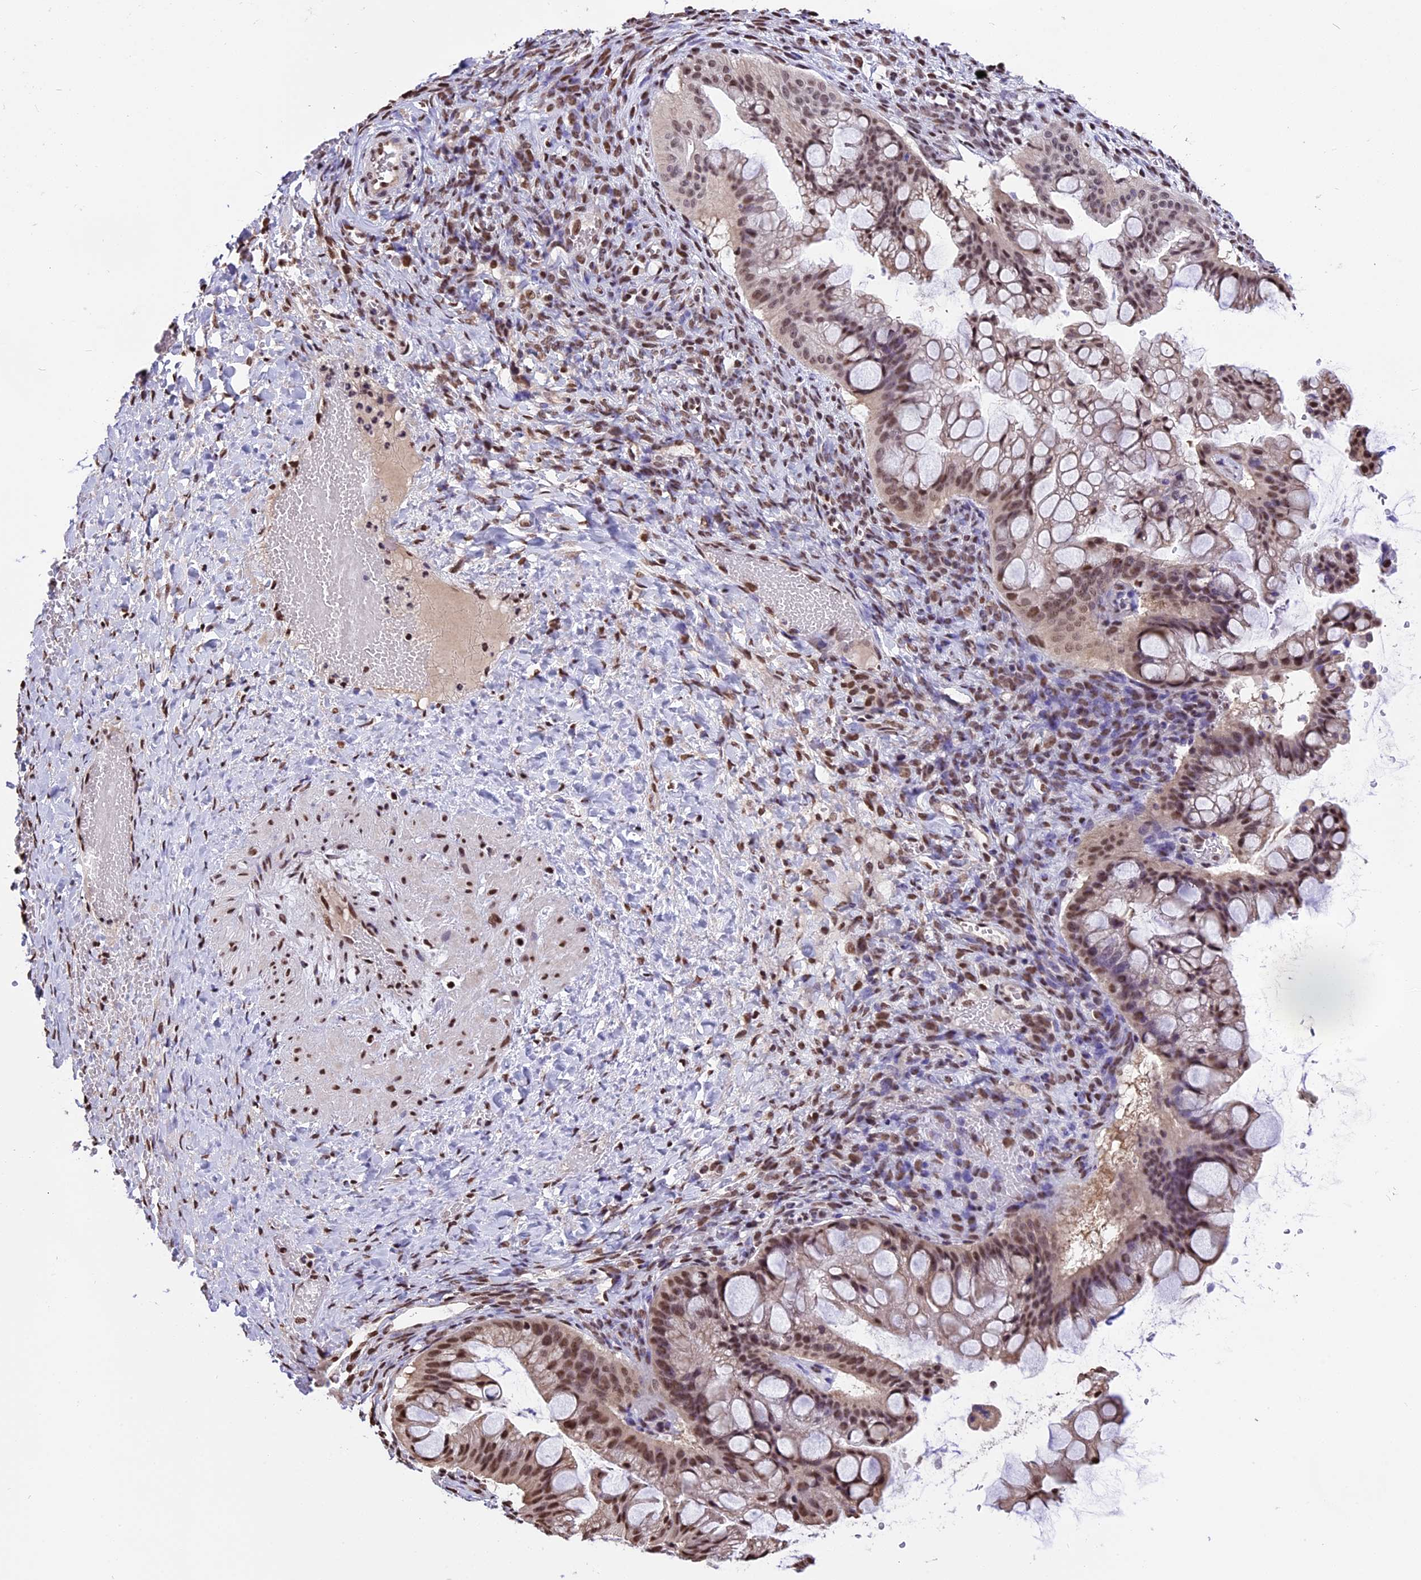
{"staining": {"intensity": "moderate", "quantity": ">75%", "location": "nuclear"}, "tissue": "ovarian cancer", "cell_type": "Tumor cells", "image_type": "cancer", "snomed": [{"axis": "morphology", "description": "Cystadenocarcinoma, mucinous, NOS"}, {"axis": "topography", "description": "Ovary"}], "caption": "Ovarian mucinous cystadenocarcinoma tissue displays moderate nuclear positivity in about >75% of tumor cells, visualized by immunohistochemistry.", "gene": "POLR3E", "patient": {"sex": "female", "age": 73}}